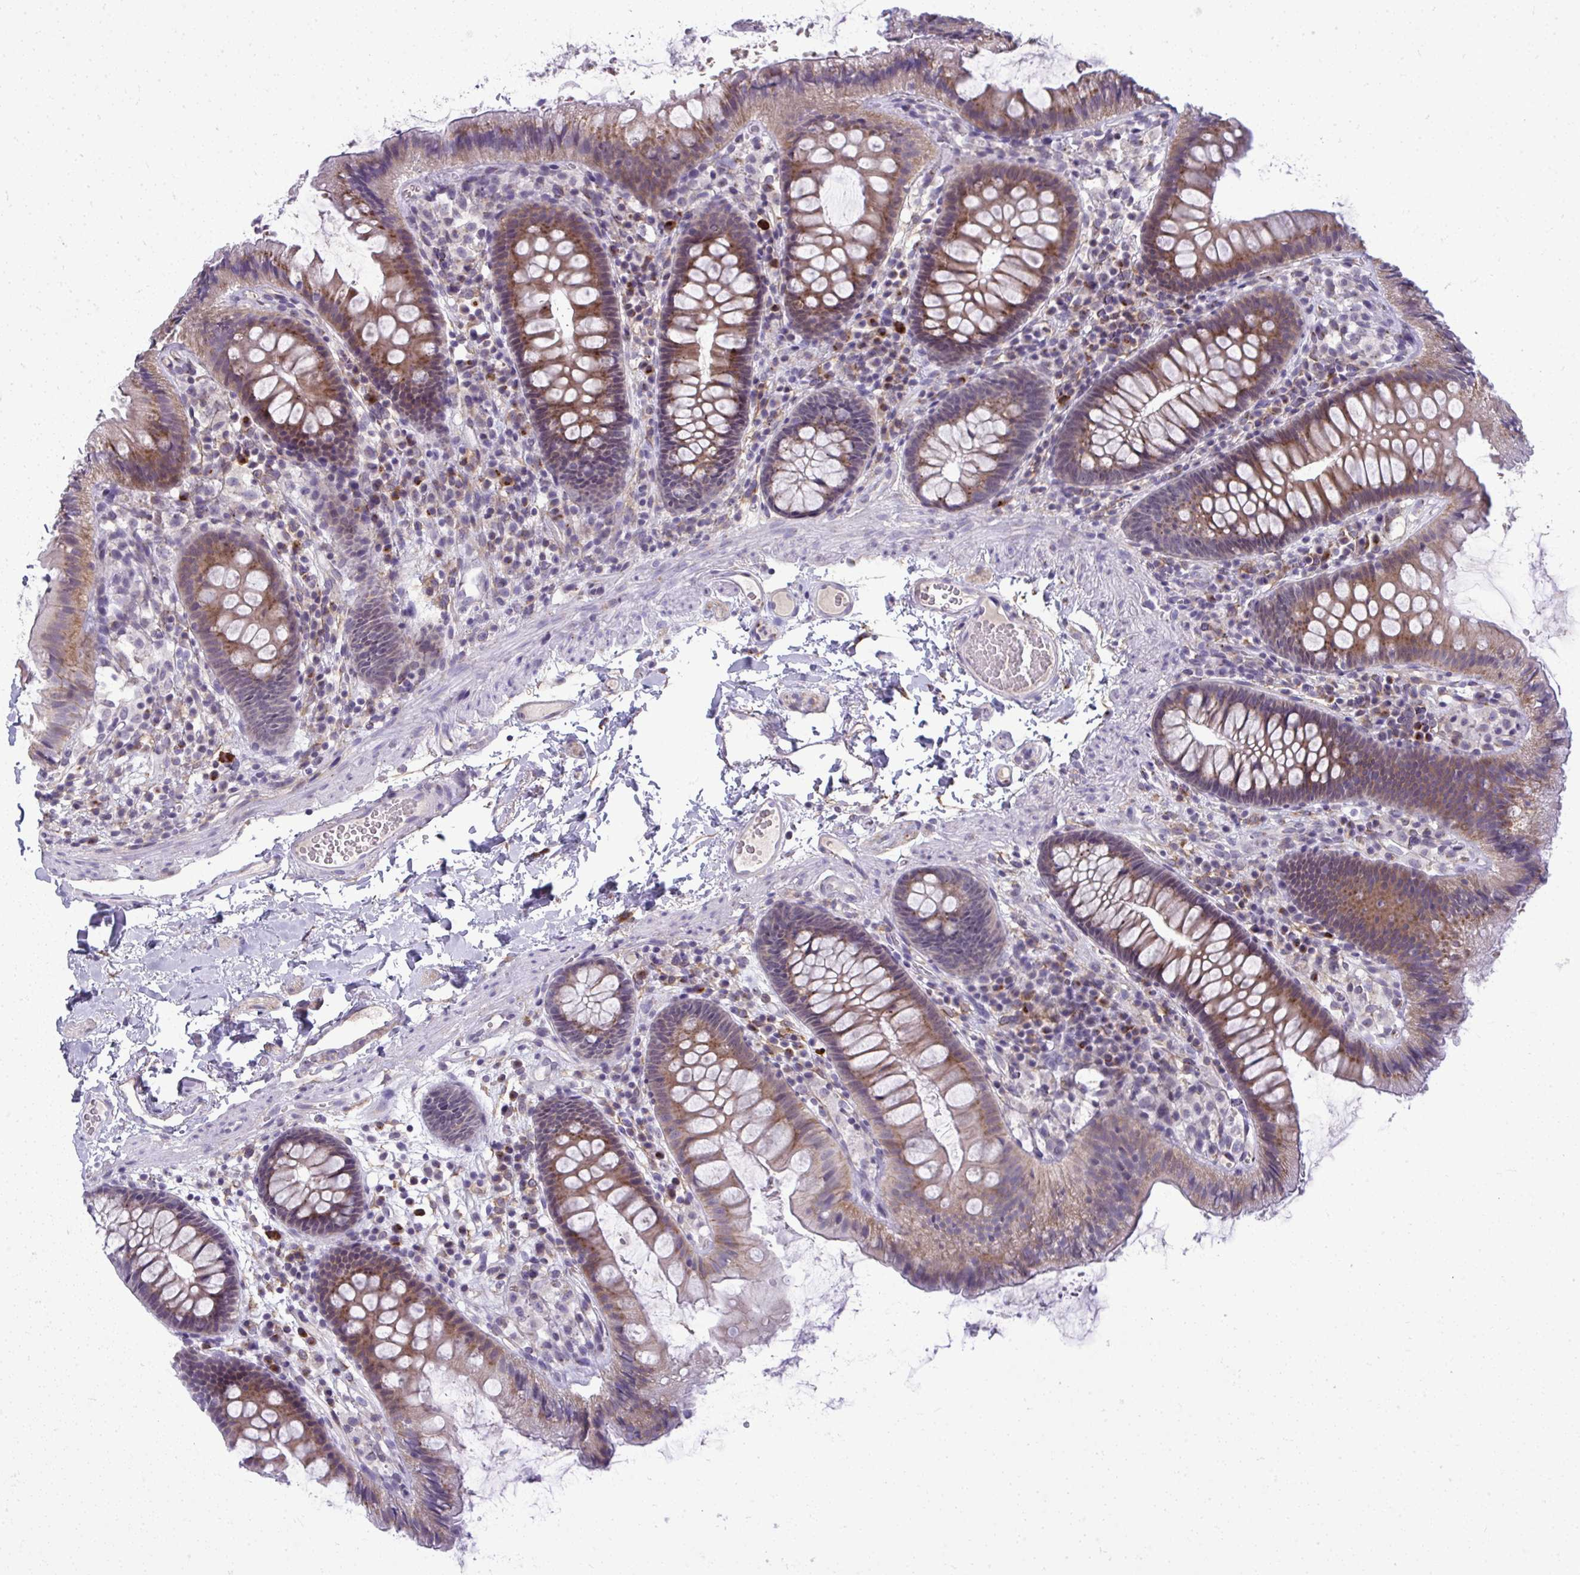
{"staining": {"intensity": "negative", "quantity": "none", "location": "none"}, "tissue": "colon", "cell_type": "Endothelial cells", "image_type": "normal", "snomed": [{"axis": "morphology", "description": "Normal tissue, NOS"}, {"axis": "topography", "description": "Colon"}], "caption": "IHC image of benign colon: human colon stained with DAB (3,3'-diaminobenzidine) exhibits no significant protein expression in endothelial cells. (DAB immunohistochemistry (IHC) with hematoxylin counter stain).", "gene": "DTX4", "patient": {"sex": "male", "age": 84}}